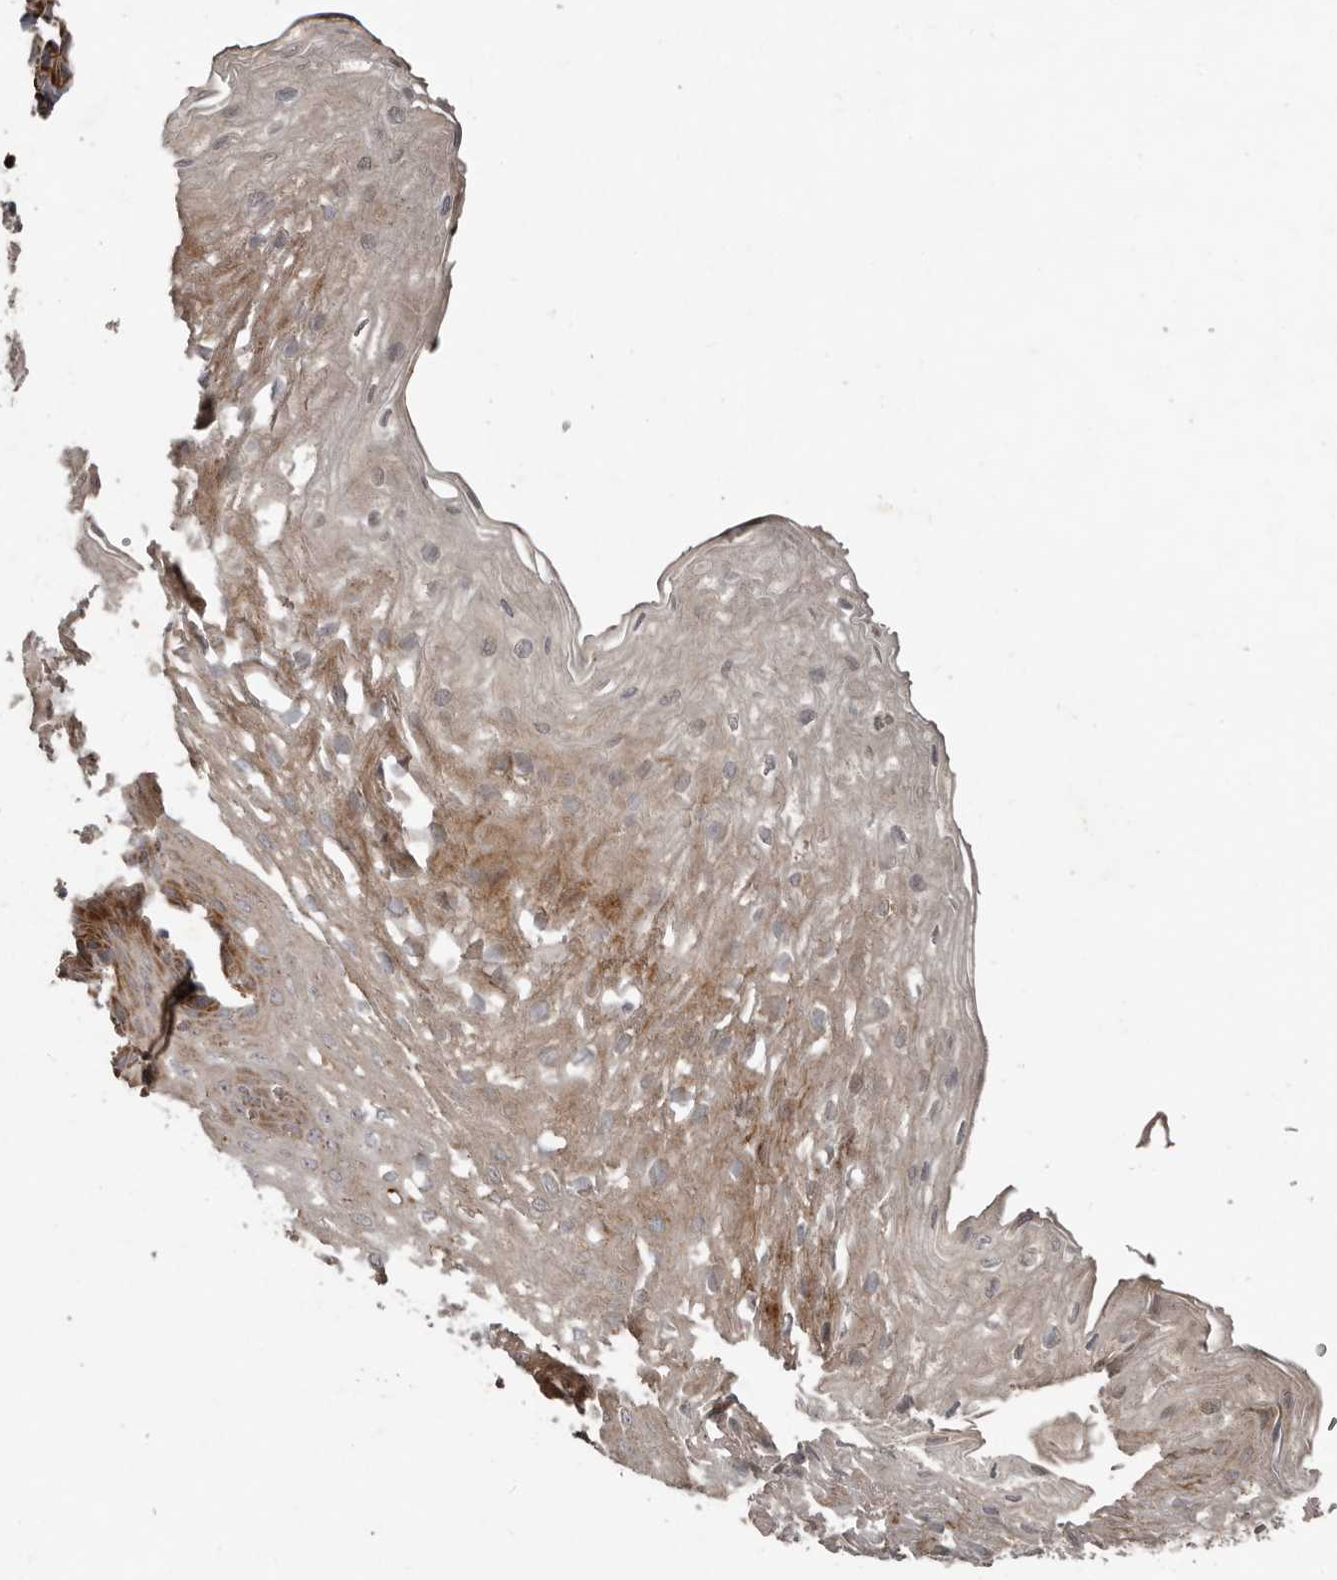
{"staining": {"intensity": "moderate", "quantity": "25%-75%", "location": "cytoplasmic/membranous"}, "tissue": "esophagus", "cell_type": "Squamous epithelial cells", "image_type": "normal", "snomed": [{"axis": "morphology", "description": "Normal tissue, NOS"}, {"axis": "topography", "description": "Esophagus"}], "caption": "High-power microscopy captured an immunohistochemistry image of normal esophagus, revealing moderate cytoplasmic/membranous expression in approximately 25%-75% of squamous epithelial cells. (DAB (3,3'-diaminobenzidine) IHC, brown staining for protein, blue staining for nuclei).", "gene": "FBXO31", "patient": {"sex": "female", "age": 66}}